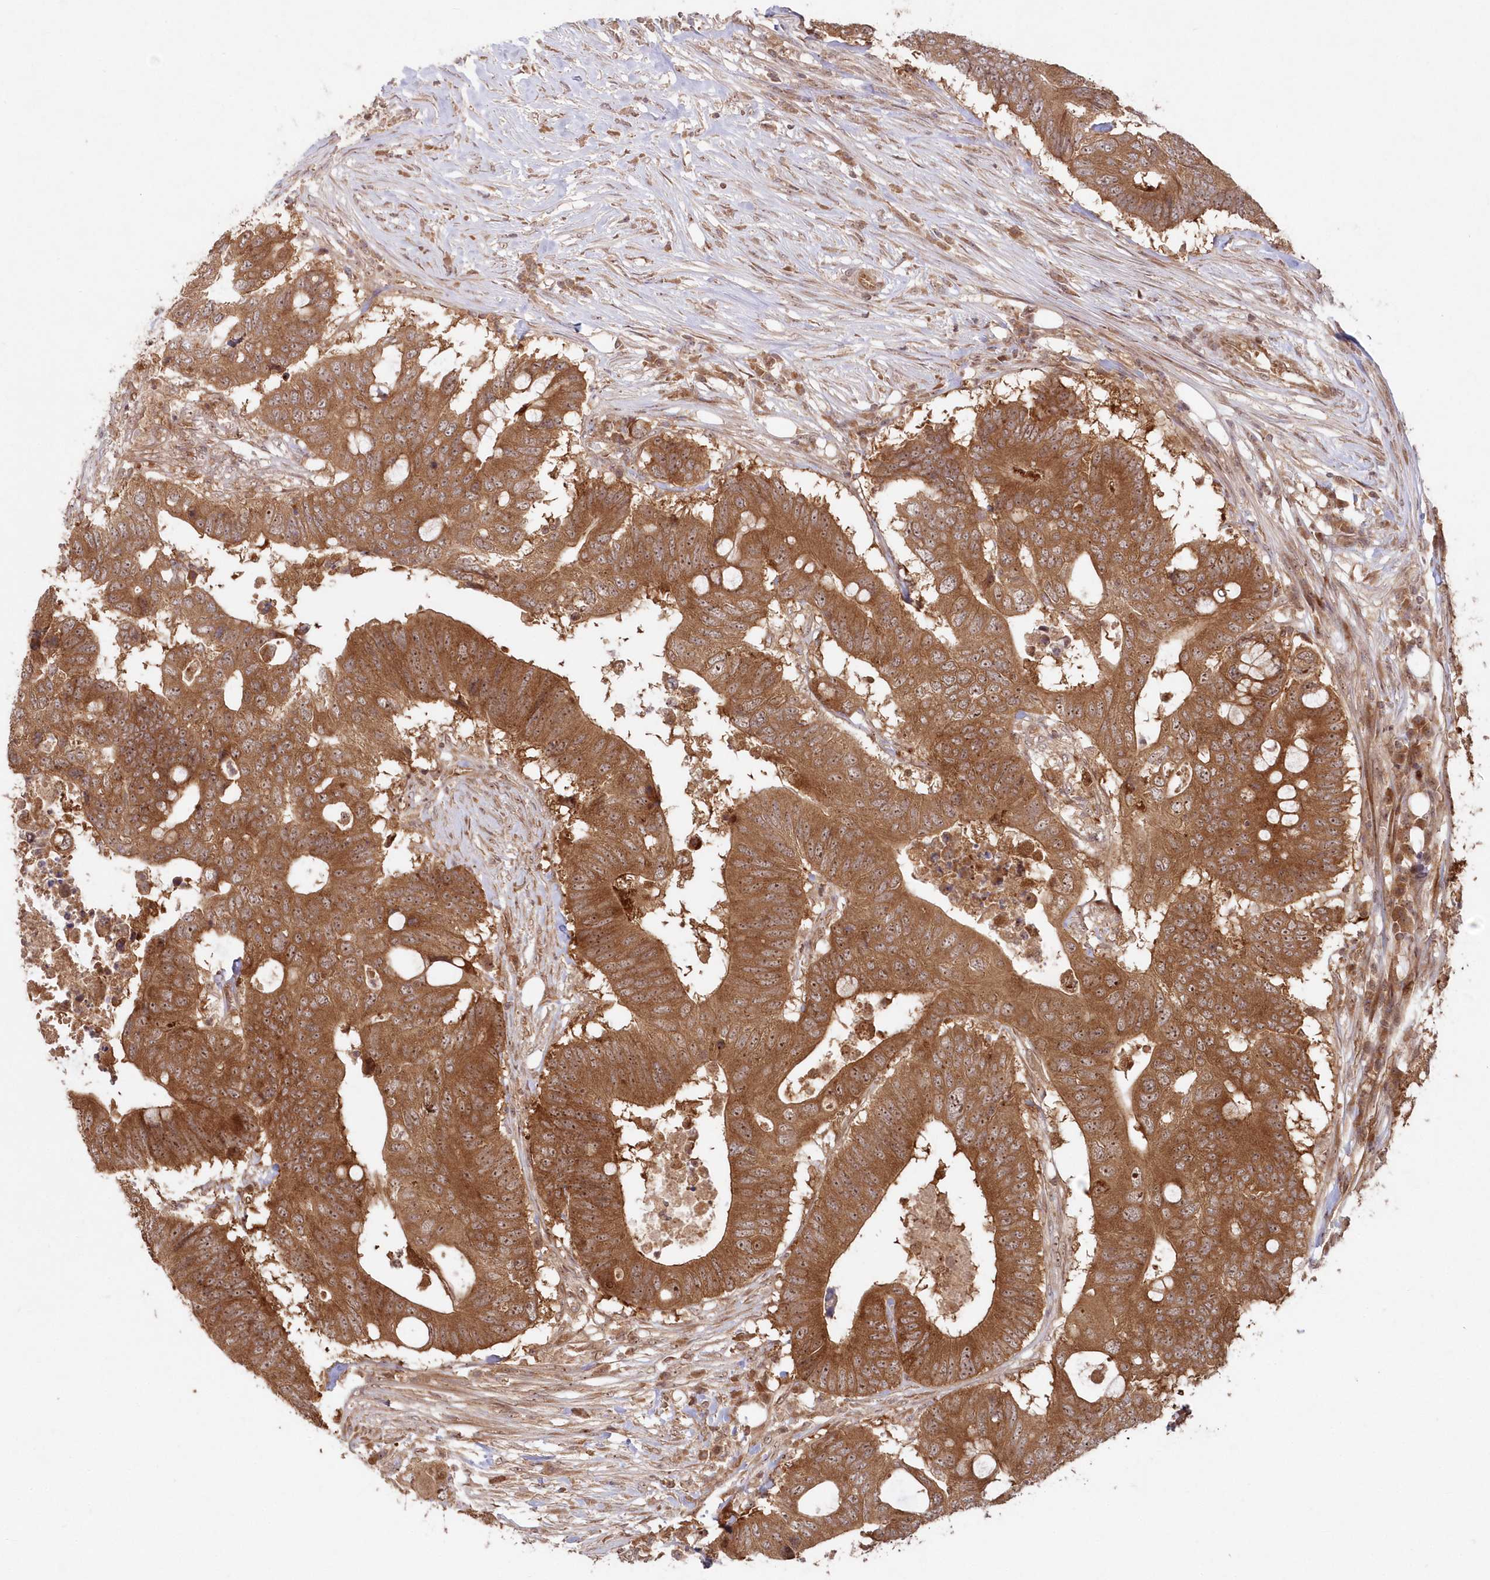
{"staining": {"intensity": "moderate", "quantity": ">75%", "location": "cytoplasmic/membranous,nuclear"}, "tissue": "colorectal cancer", "cell_type": "Tumor cells", "image_type": "cancer", "snomed": [{"axis": "morphology", "description": "Adenocarcinoma, NOS"}, {"axis": "topography", "description": "Colon"}], "caption": "Tumor cells show medium levels of moderate cytoplasmic/membranous and nuclear positivity in about >75% of cells in colorectal adenocarcinoma.", "gene": "SERINC1", "patient": {"sex": "male", "age": 71}}